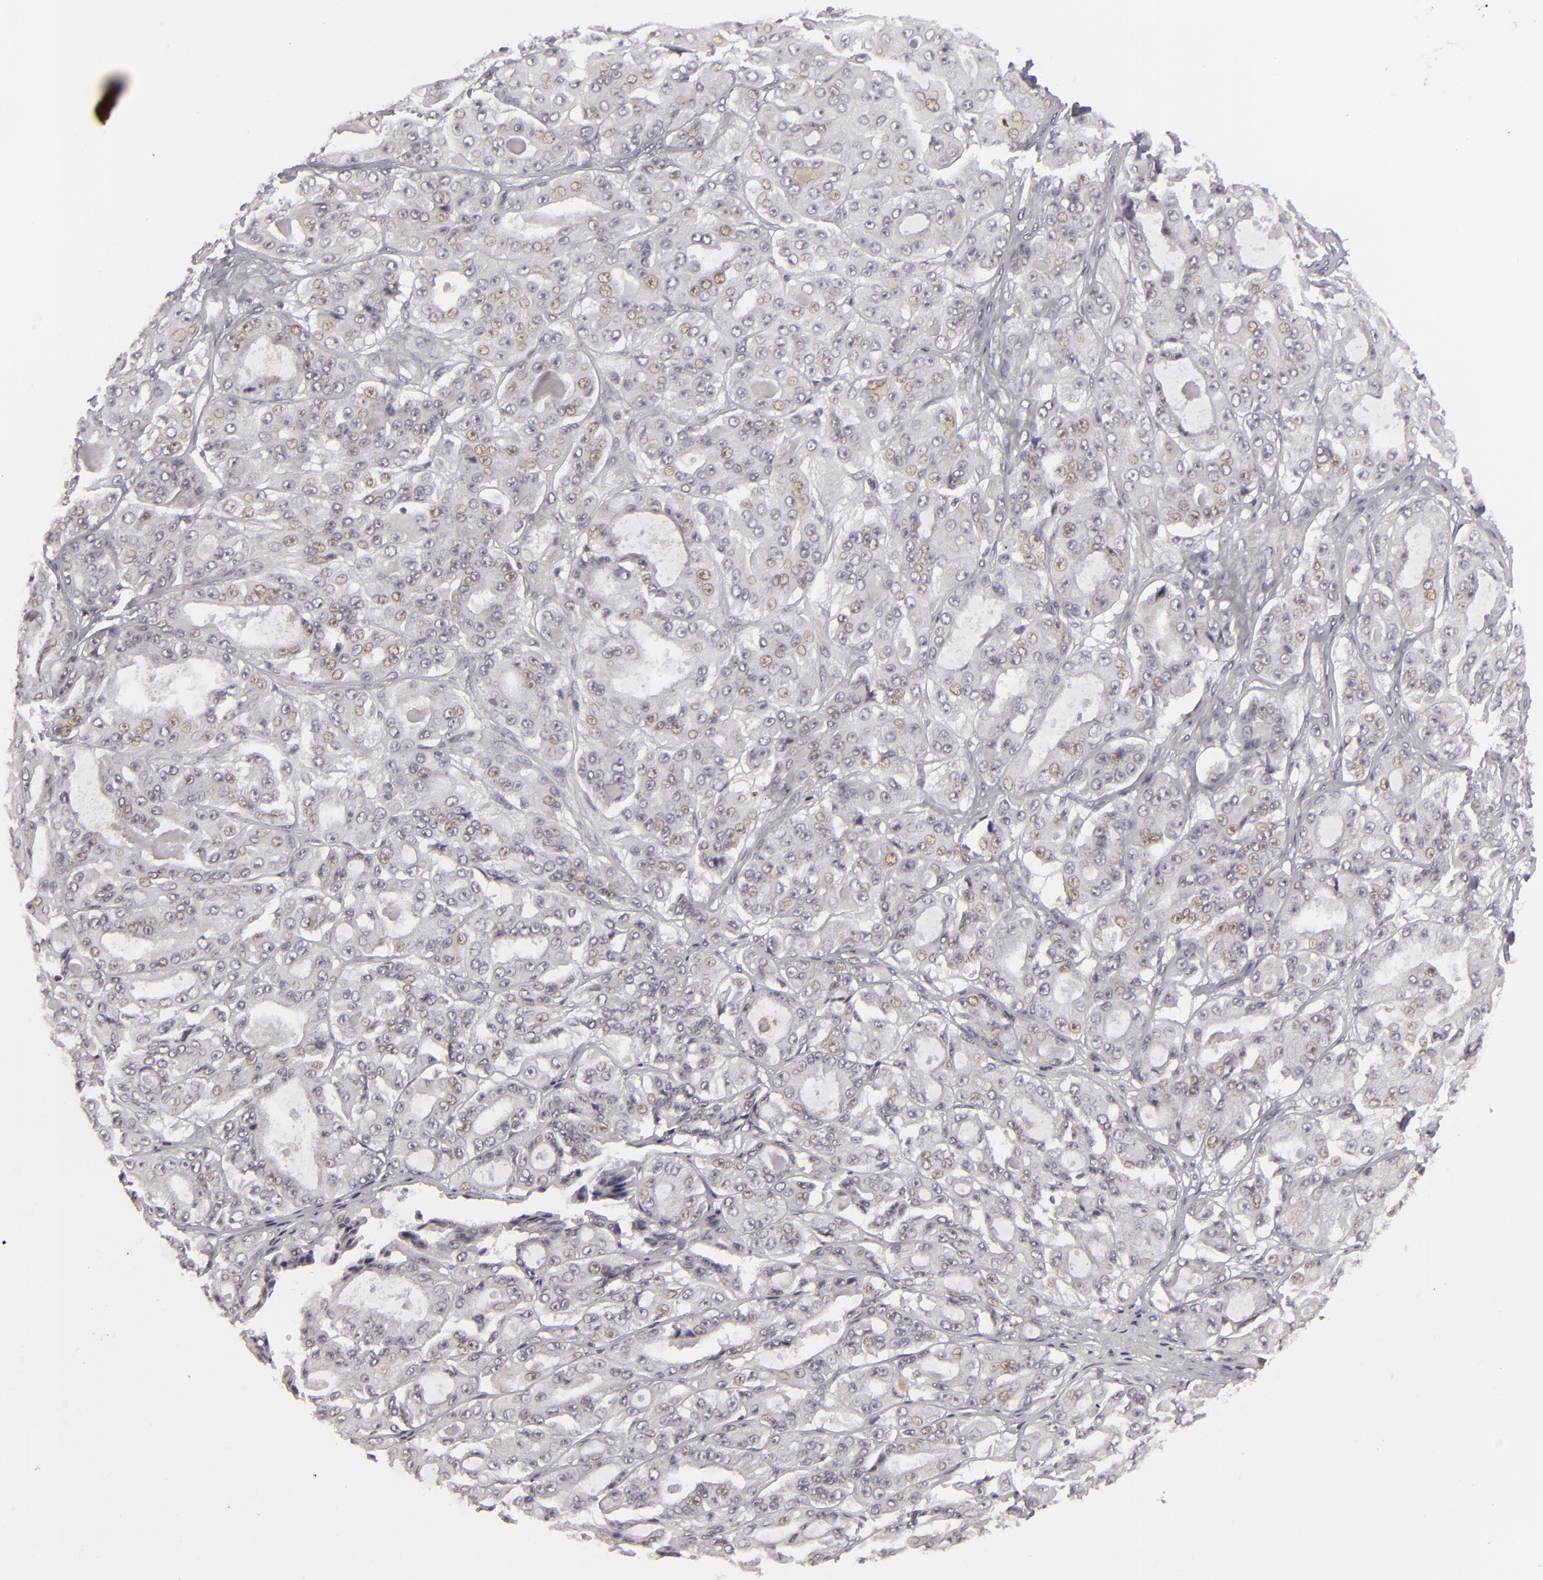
{"staining": {"intensity": "weak", "quantity": "<25%", "location": "nuclear"}, "tissue": "ovarian cancer", "cell_type": "Tumor cells", "image_type": "cancer", "snomed": [{"axis": "morphology", "description": "Carcinoma, endometroid"}, {"axis": "topography", "description": "Ovary"}], "caption": "Tumor cells show no significant staining in endometroid carcinoma (ovarian).", "gene": "SIX1", "patient": {"sex": "female", "age": 61}}